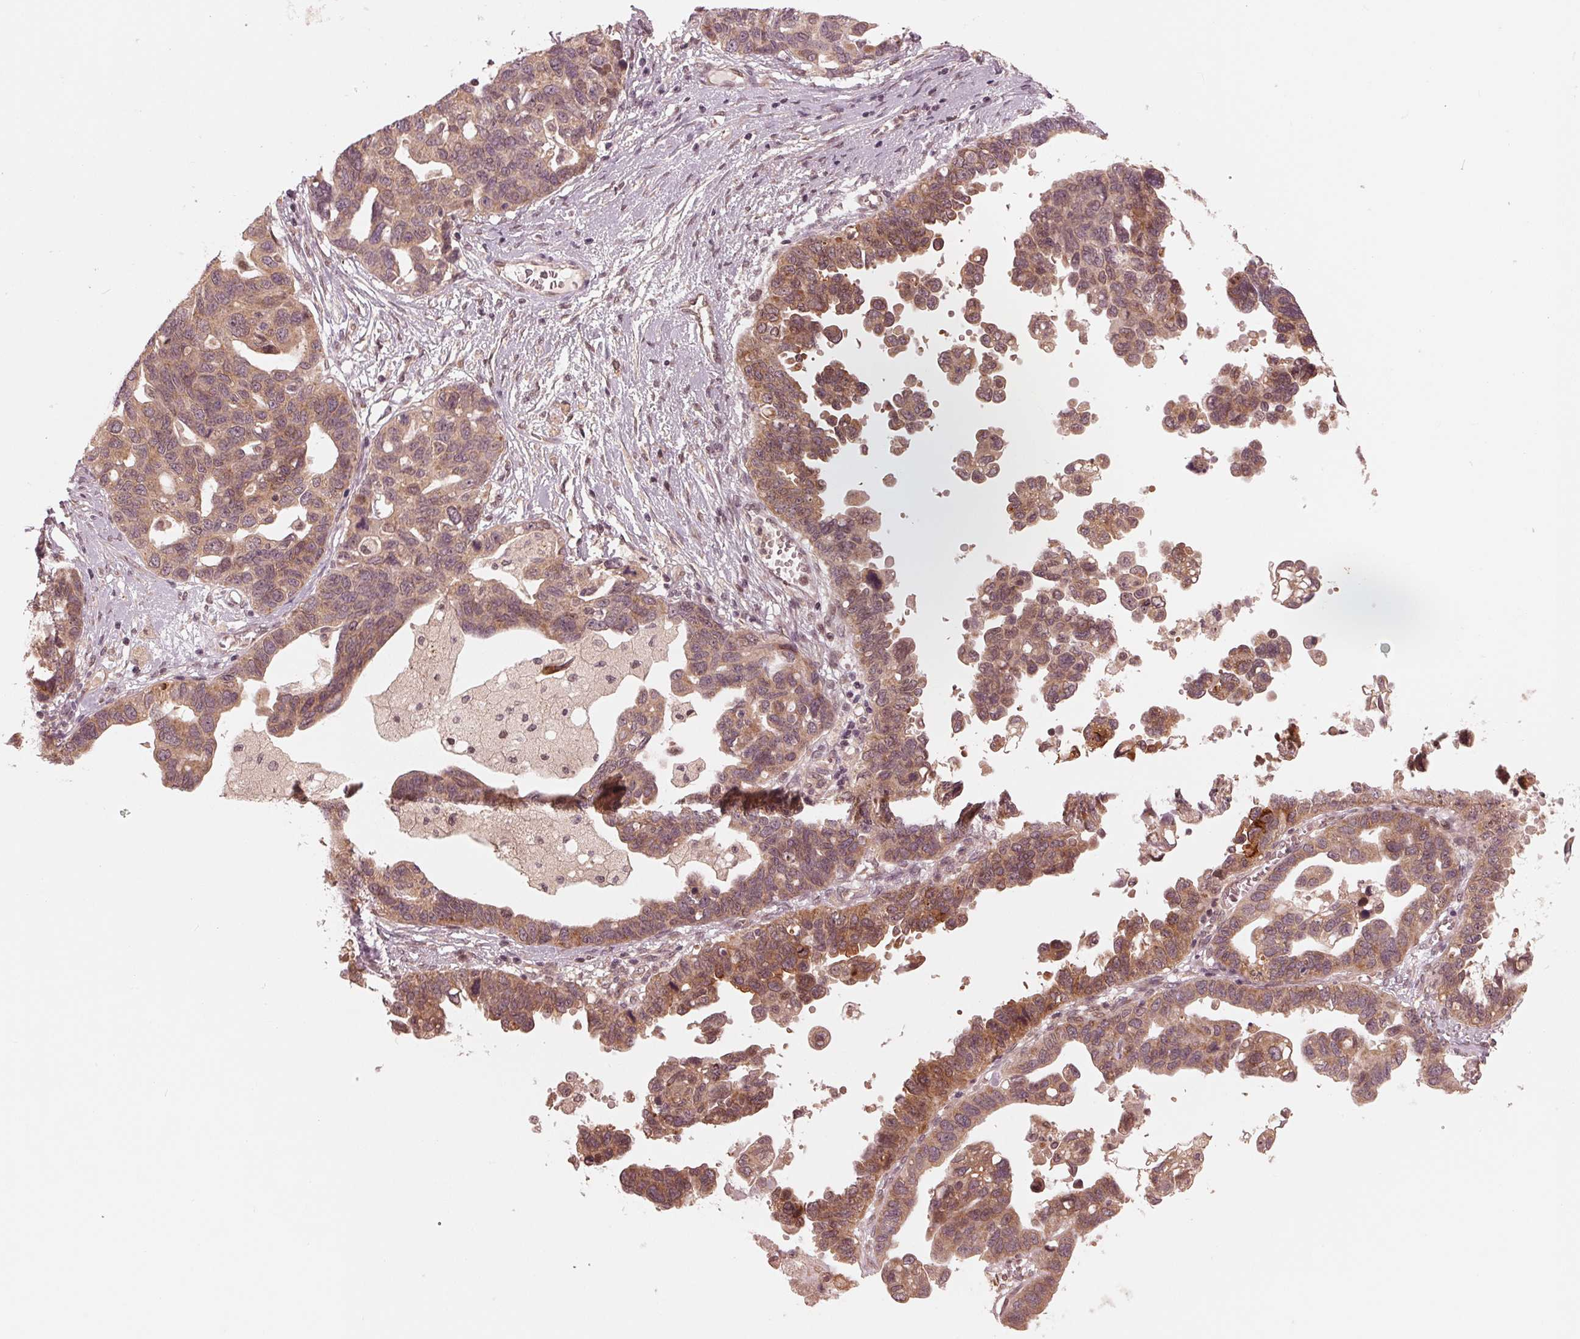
{"staining": {"intensity": "moderate", "quantity": ">75%", "location": "cytoplasmic/membranous"}, "tissue": "ovarian cancer", "cell_type": "Tumor cells", "image_type": "cancer", "snomed": [{"axis": "morphology", "description": "Cystadenocarcinoma, serous, NOS"}, {"axis": "topography", "description": "Ovary"}], "caption": "Immunohistochemistry micrograph of human ovarian cancer stained for a protein (brown), which displays medium levels of moderate cytoplasmic/membranous expression in about >75% of tumor cells.", "gene": "ZNF471", "patient": {"sex": "female", "age": 69}}